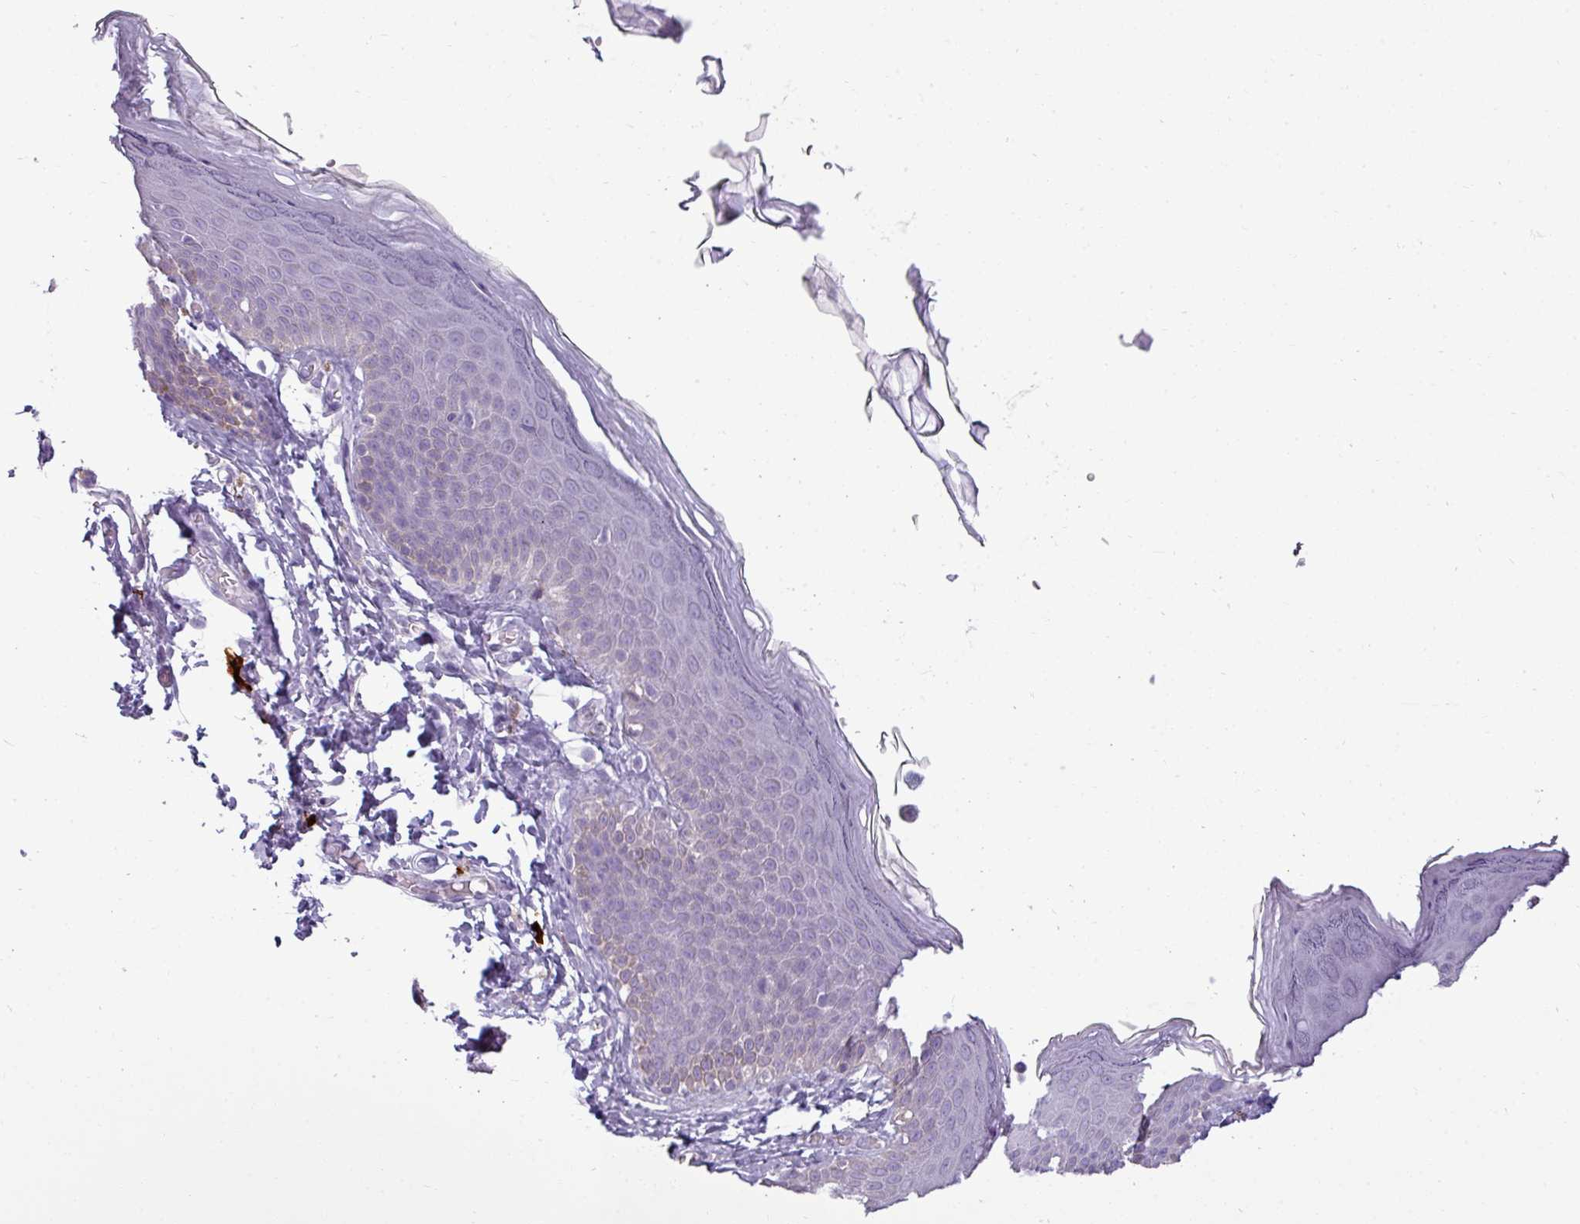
{"staining": {"intensity": "negative", "quantity": "none", "location": "none"}, "tissue": "skin", "cell_type": "Epidermal cells", "image_type": "normal", "snomed": [{"axis": "morphology", "description": "Normal tissue, NOS"}, {"axis": "topography", "description": "Anal"}], "caption": "Immunohistochemistry of unremarkable skin displays no positivity in epidermal cells.", "gene": "TRIM39", "patient": {"sex": "female", "age": 40}}